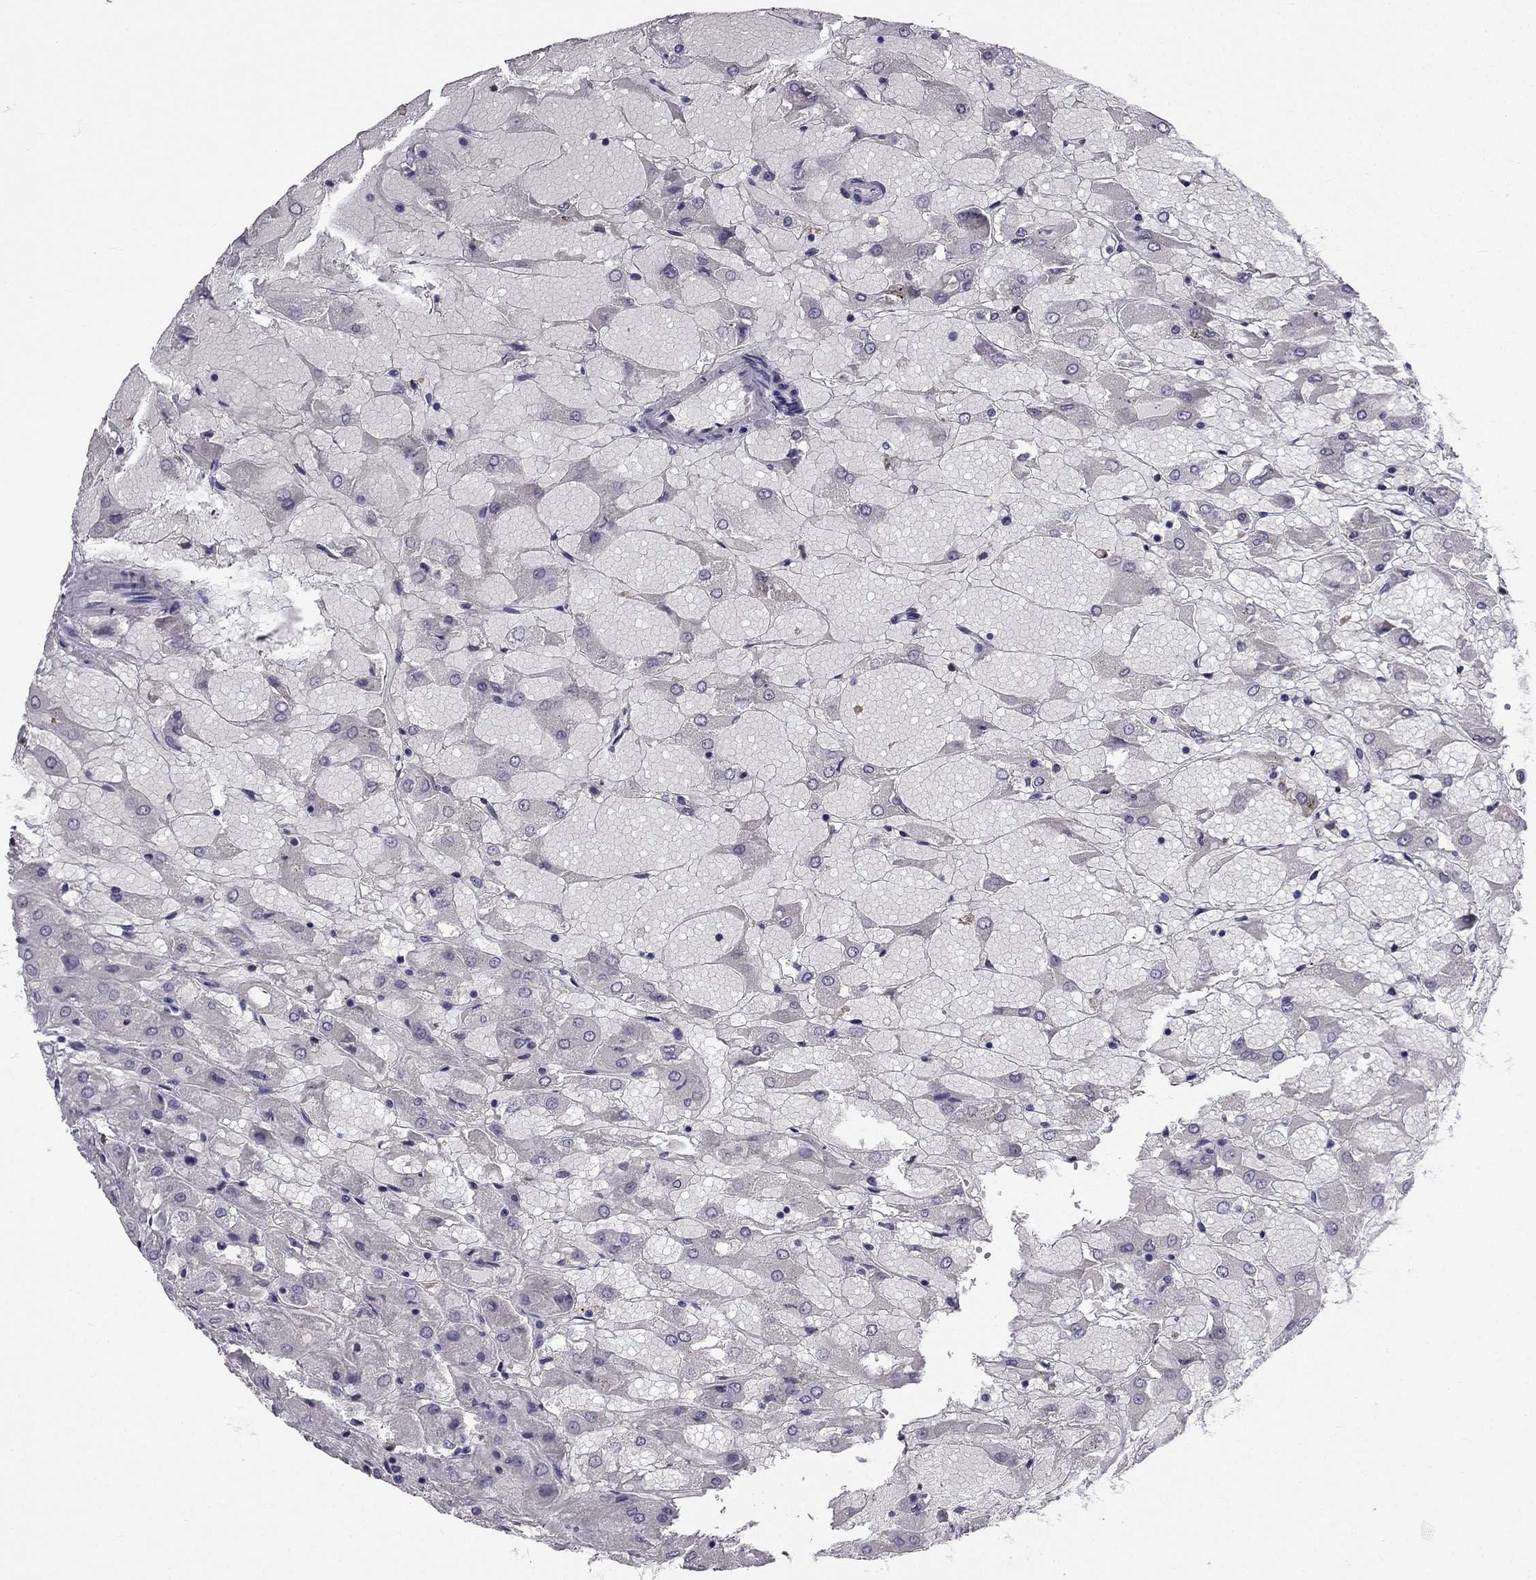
{"staining": {"intensity": "negative", "quantity": "none", "location": "none"}, "tissue": "renal cancer", "cell_type": "Tumor cells", "image_type": "cancer", "snomed": [{"axis": "morphology", "description": "Adenocarcinoma, NOS"}, {"axis": "topography", "description": "Kidney"}], "caption": "Immunohistochemistry photomicrograph of human renal cancer stained for a protein (brown), which shows no staining in tumor cells.", "gene": "CCDC40", "patient": {"sex": "male", "age": 72}}